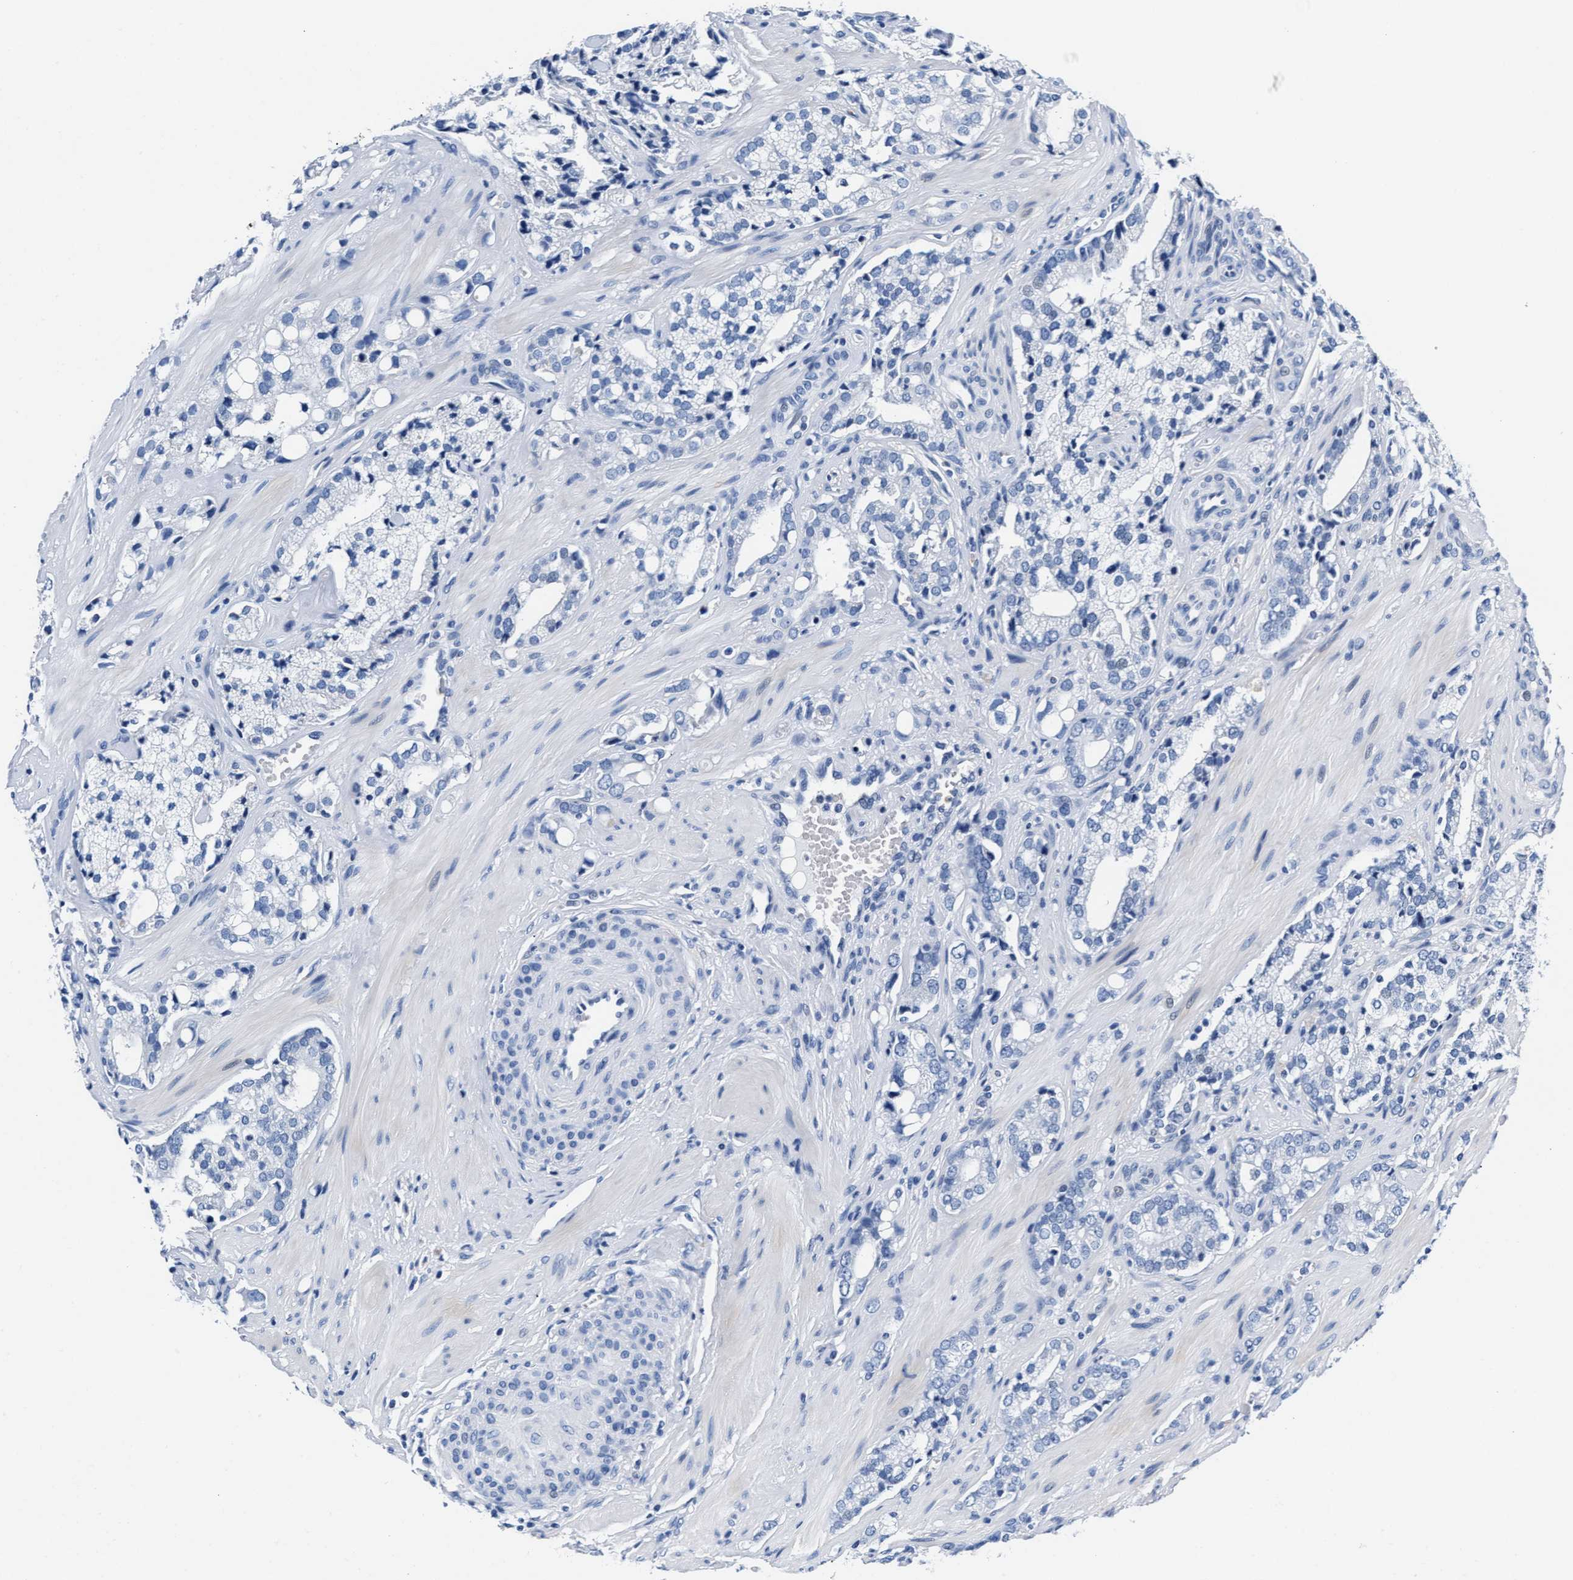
{"staining": {"intensity": "negative", "quantity": "none", "location": "none"}, "tissue": "prostate cancer", "cell_type": "Tumor cells", "image_type": "cancer", "snomed": [{"axis": "morphology", "description": "Adenocarcinoma, High grade"}, {"axis": "topography", "description": "Prostate"}], "caption": "Tumor cells show no significant staining in adenocarcinoma (high-grade) (prostate).", "gene": "MMP8", "patient": {"sex": "male", "age": 52}}